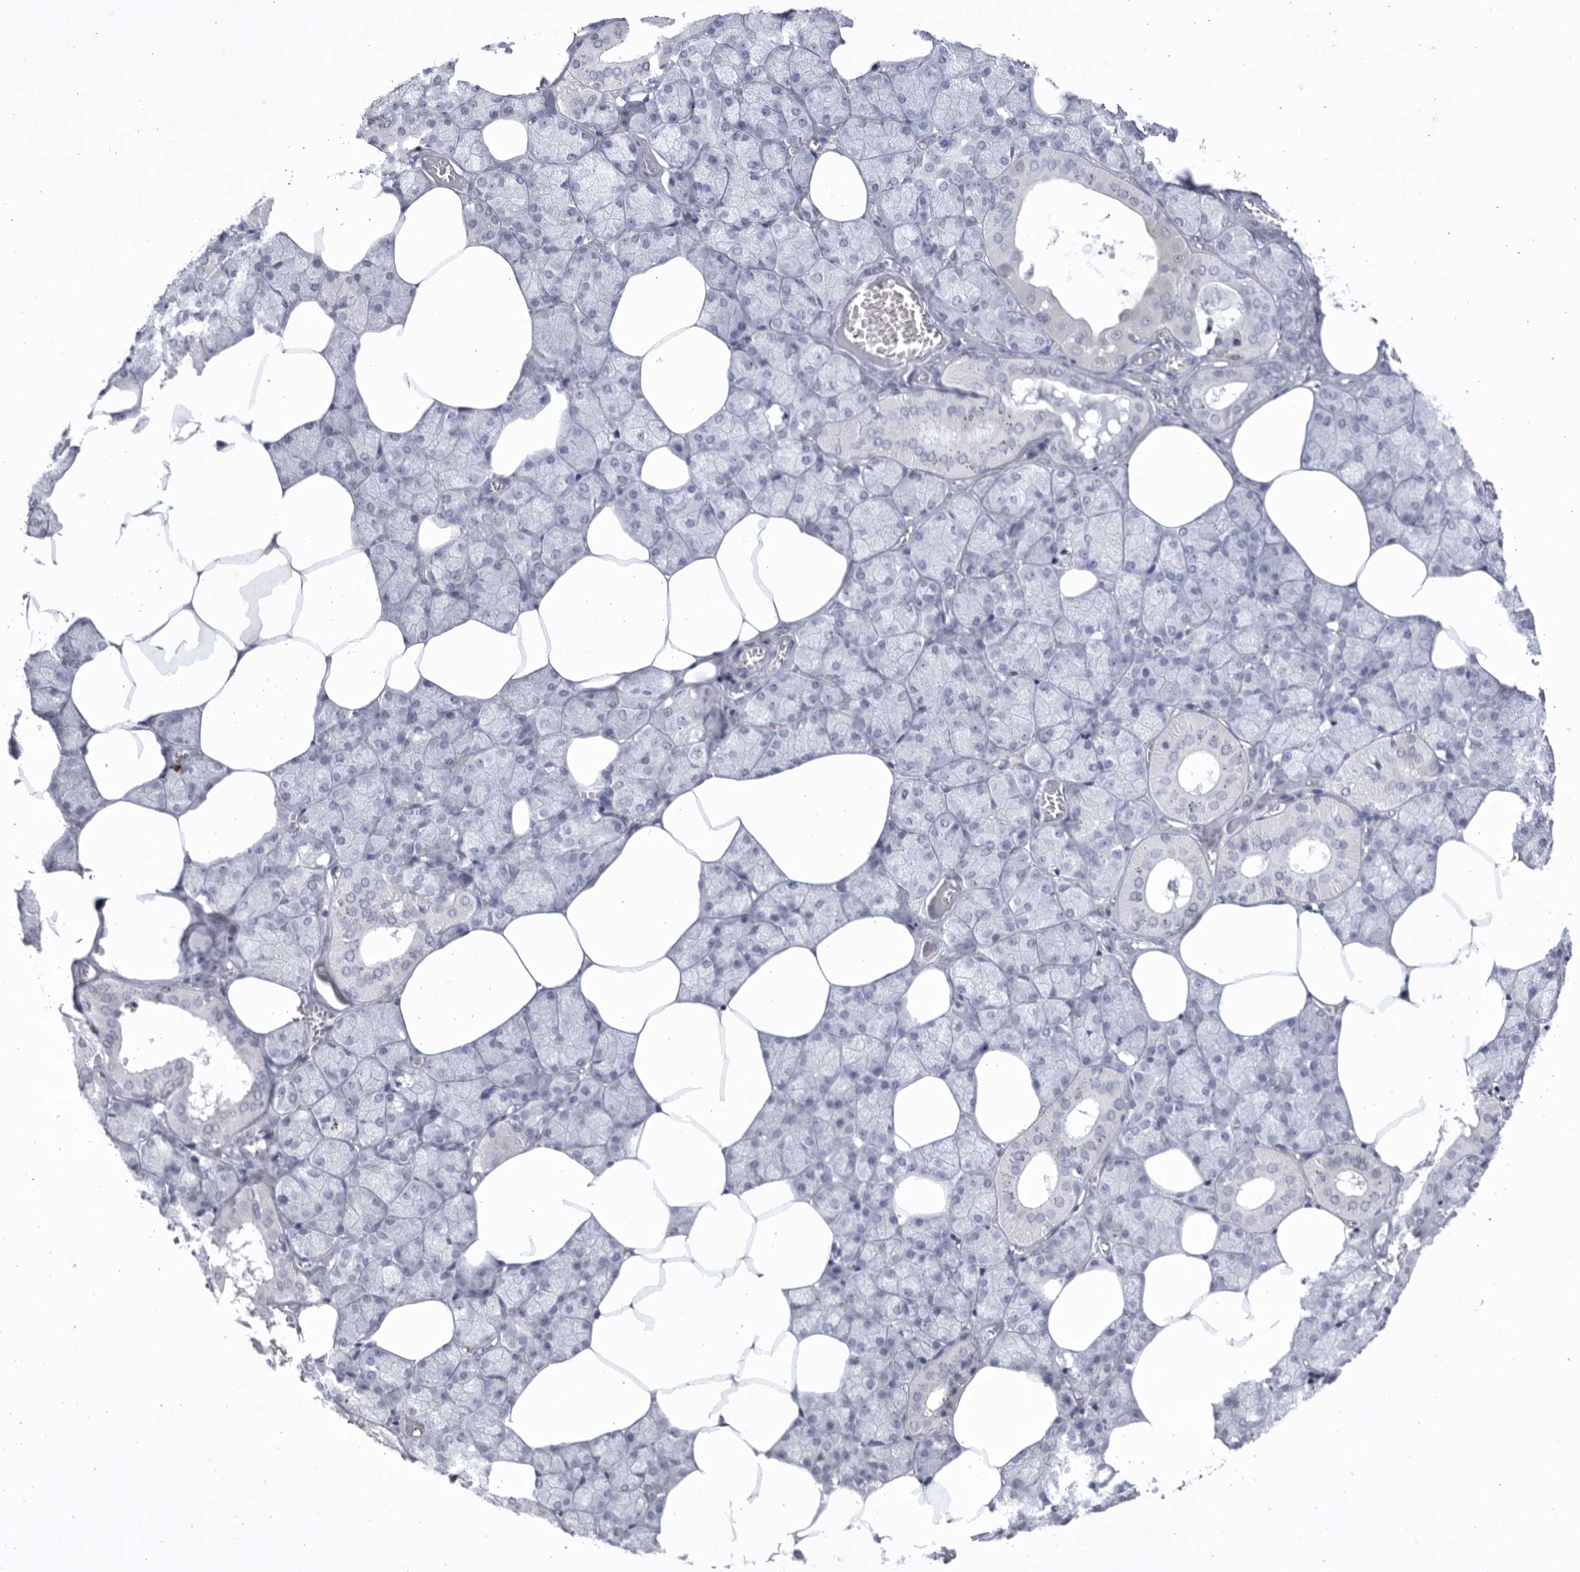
{"staining": {"intensity": "negative", "quantity": "none", "location": "none"}, "tissue": "salivary gland", "cell_type": "Glandular cells", "image_type": "normal", "snomed": [{"axis": "morphology", "description": "Normal tissue, NOS"}, {"axis": "topography", "description": "Salivary gland"}], "caption": "Unremarkable salivary gland was stained to show a protein in brown. There is no significant positivity in glandular cells. (Stains: DAB immunohistochemistry (IHC) with hematoxylin counter stain, Microscopy: brightfield microscopy at high magnification).", "gene": "CCDC181", "patient": {"sex": "male", "age": 62}}